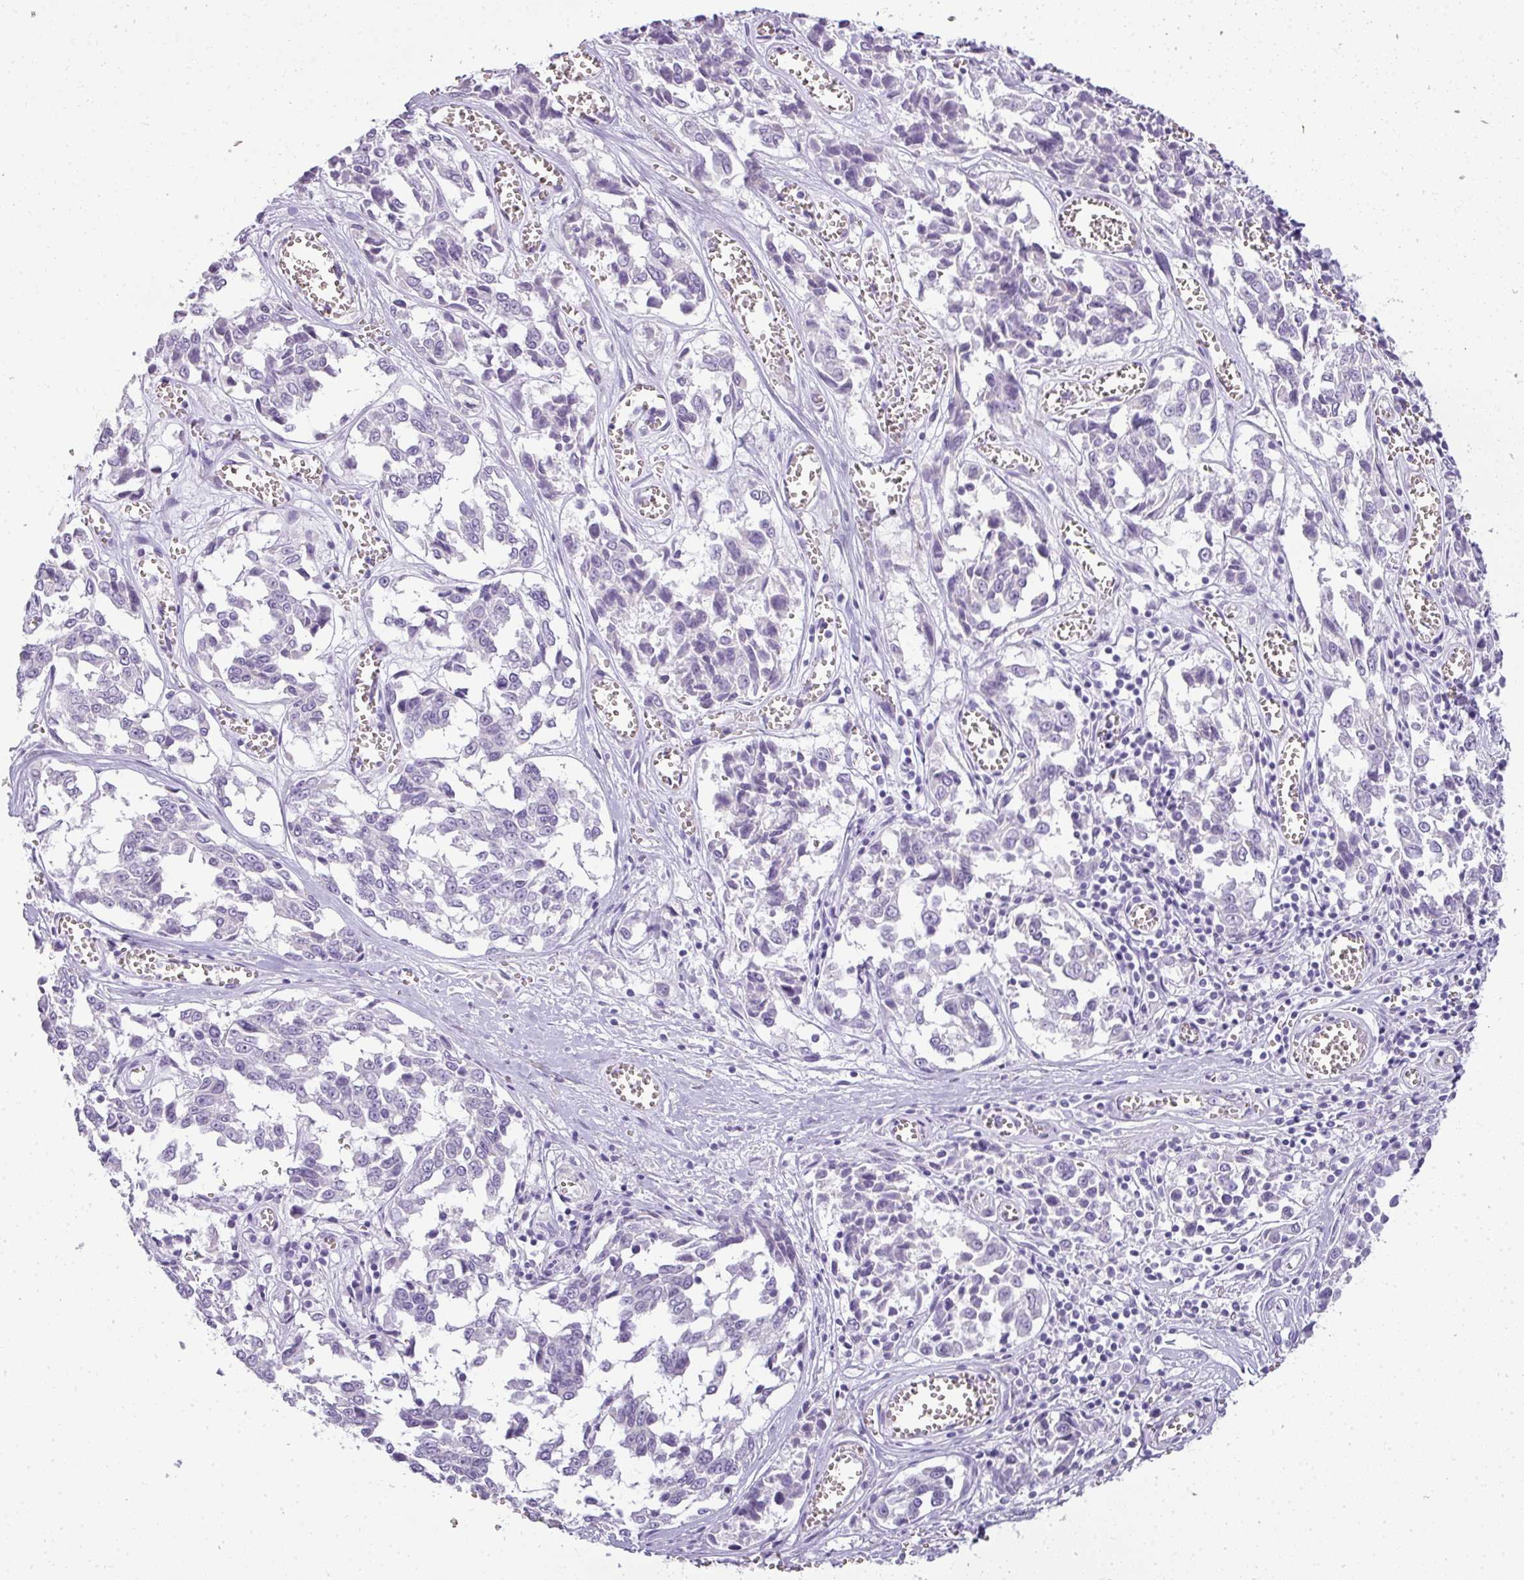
{"staining": {"intensity": "negative", "quantity": "none", "location": "none"}, "tissue": "melanoma", "cell_type": "Tumor cells", "image_type": "cancer", "snomed": [{"axis": "morphology", "description": "Malignant melanoma, NOS"}, {"axis": "topography", "description": "Skin"}], "caption": "Protein analysis of malignant melanoma shows no significant positivity in tumor cells. The staining was performed using DAB to visualize the protein expression in brown, while the nuclei were stained in blue with hematoxylin (Magnification: 20x).", "gene": "RBMY1F", "patient": {"sex": "female", "age": 64}}